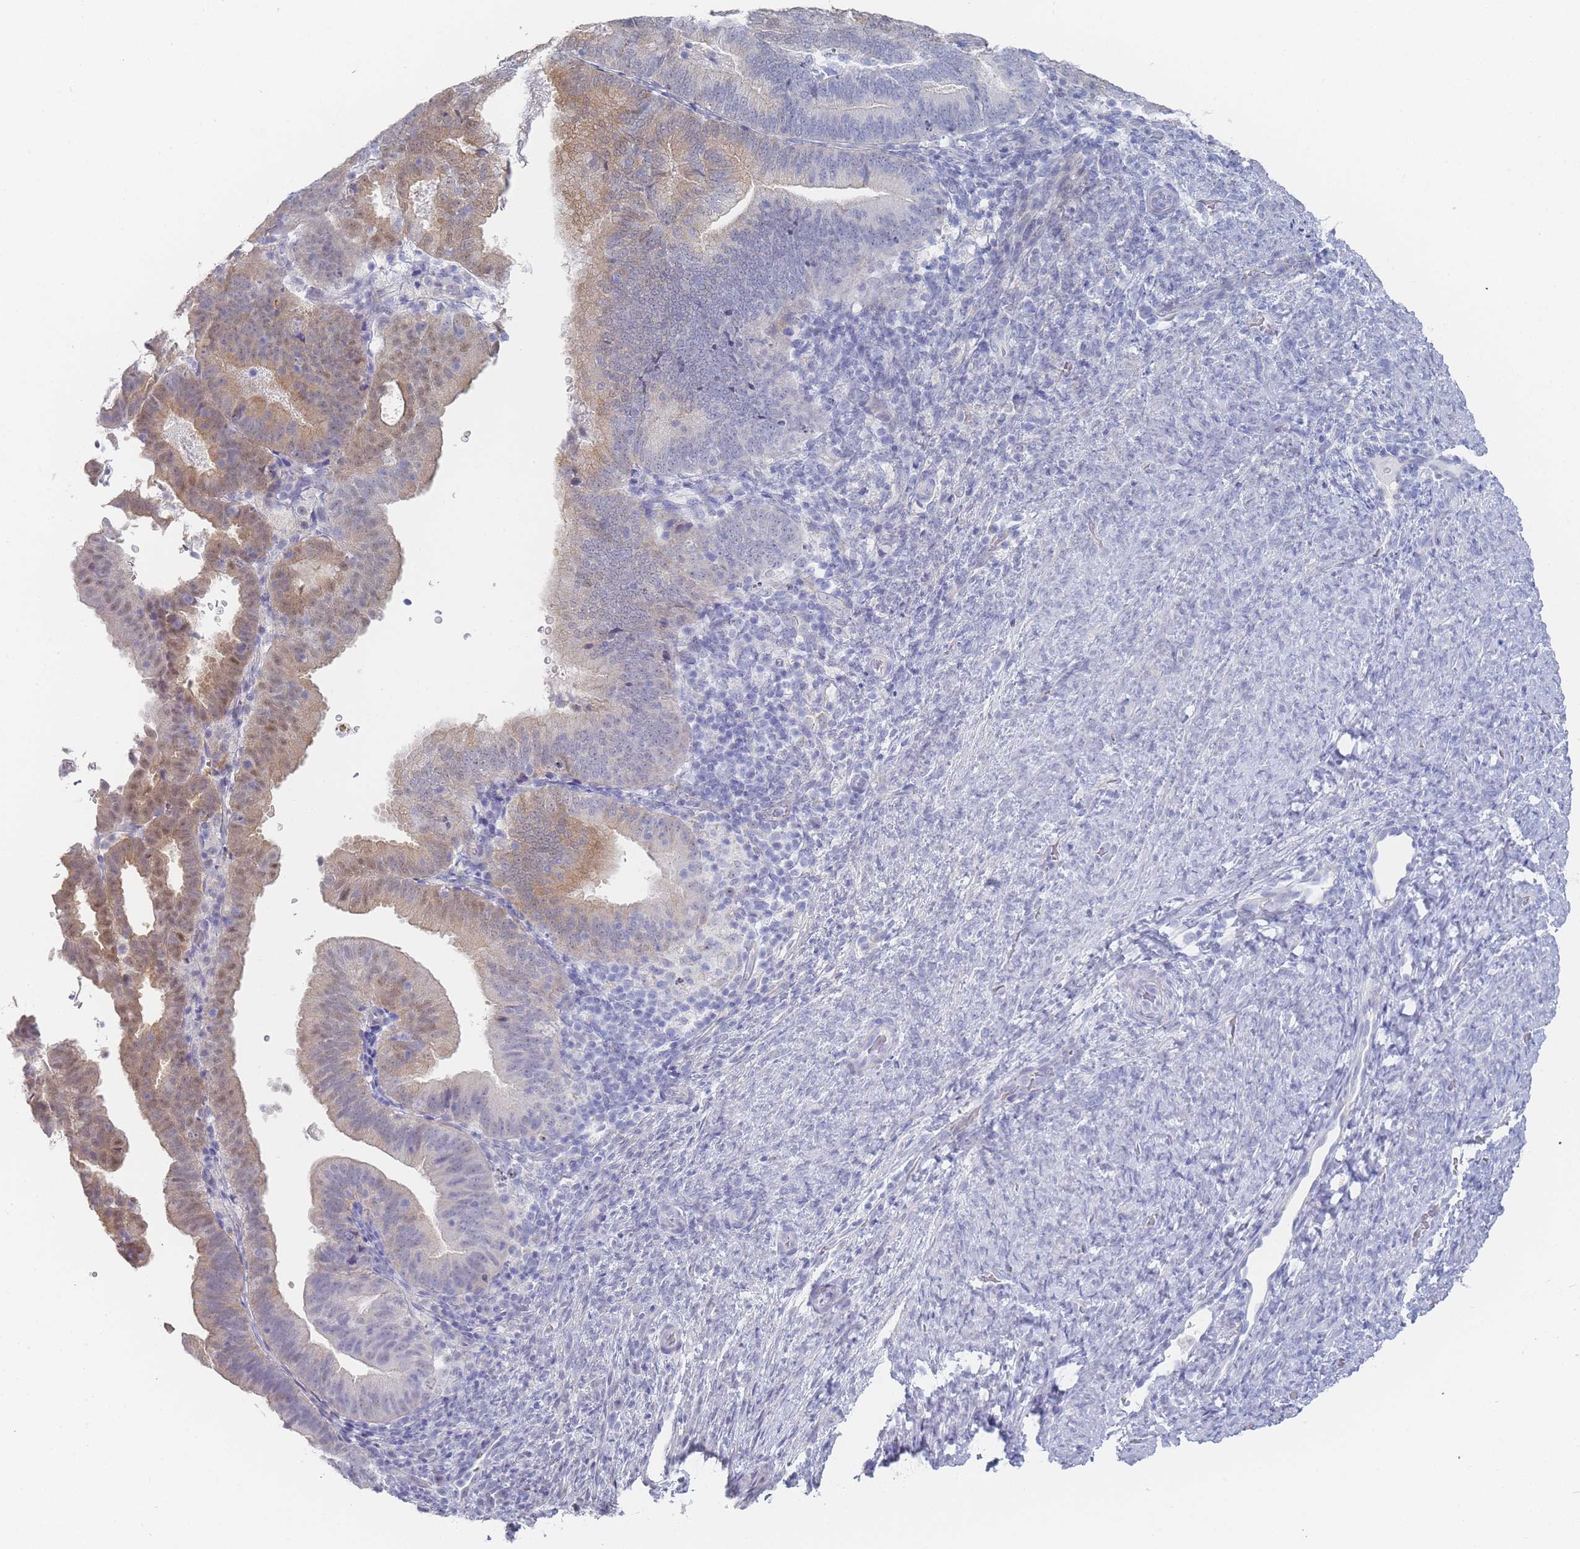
{"staining": {"intensity": "weak", "quantity": "25%-75%", "location": "cytoplasmic/membranous"}, "tissue": "endometrial cancer", "cell_type": "Tumor cells", "image_type": "cancer", "snomed": [{"axis": "morphology", "description": "Adenocarcinoma, NOS"}, {"axis": "topography", "description": "Endometrium"}], "caption": "There is low levels of weak cytoplasmic/membranous expression in tumor cells of endometrial adenocarcinoma, as demonstrated by immunohistochemical staining (brown color).", "gene": "IMPG1", "patient": {"sex": "female", "age": 70}}